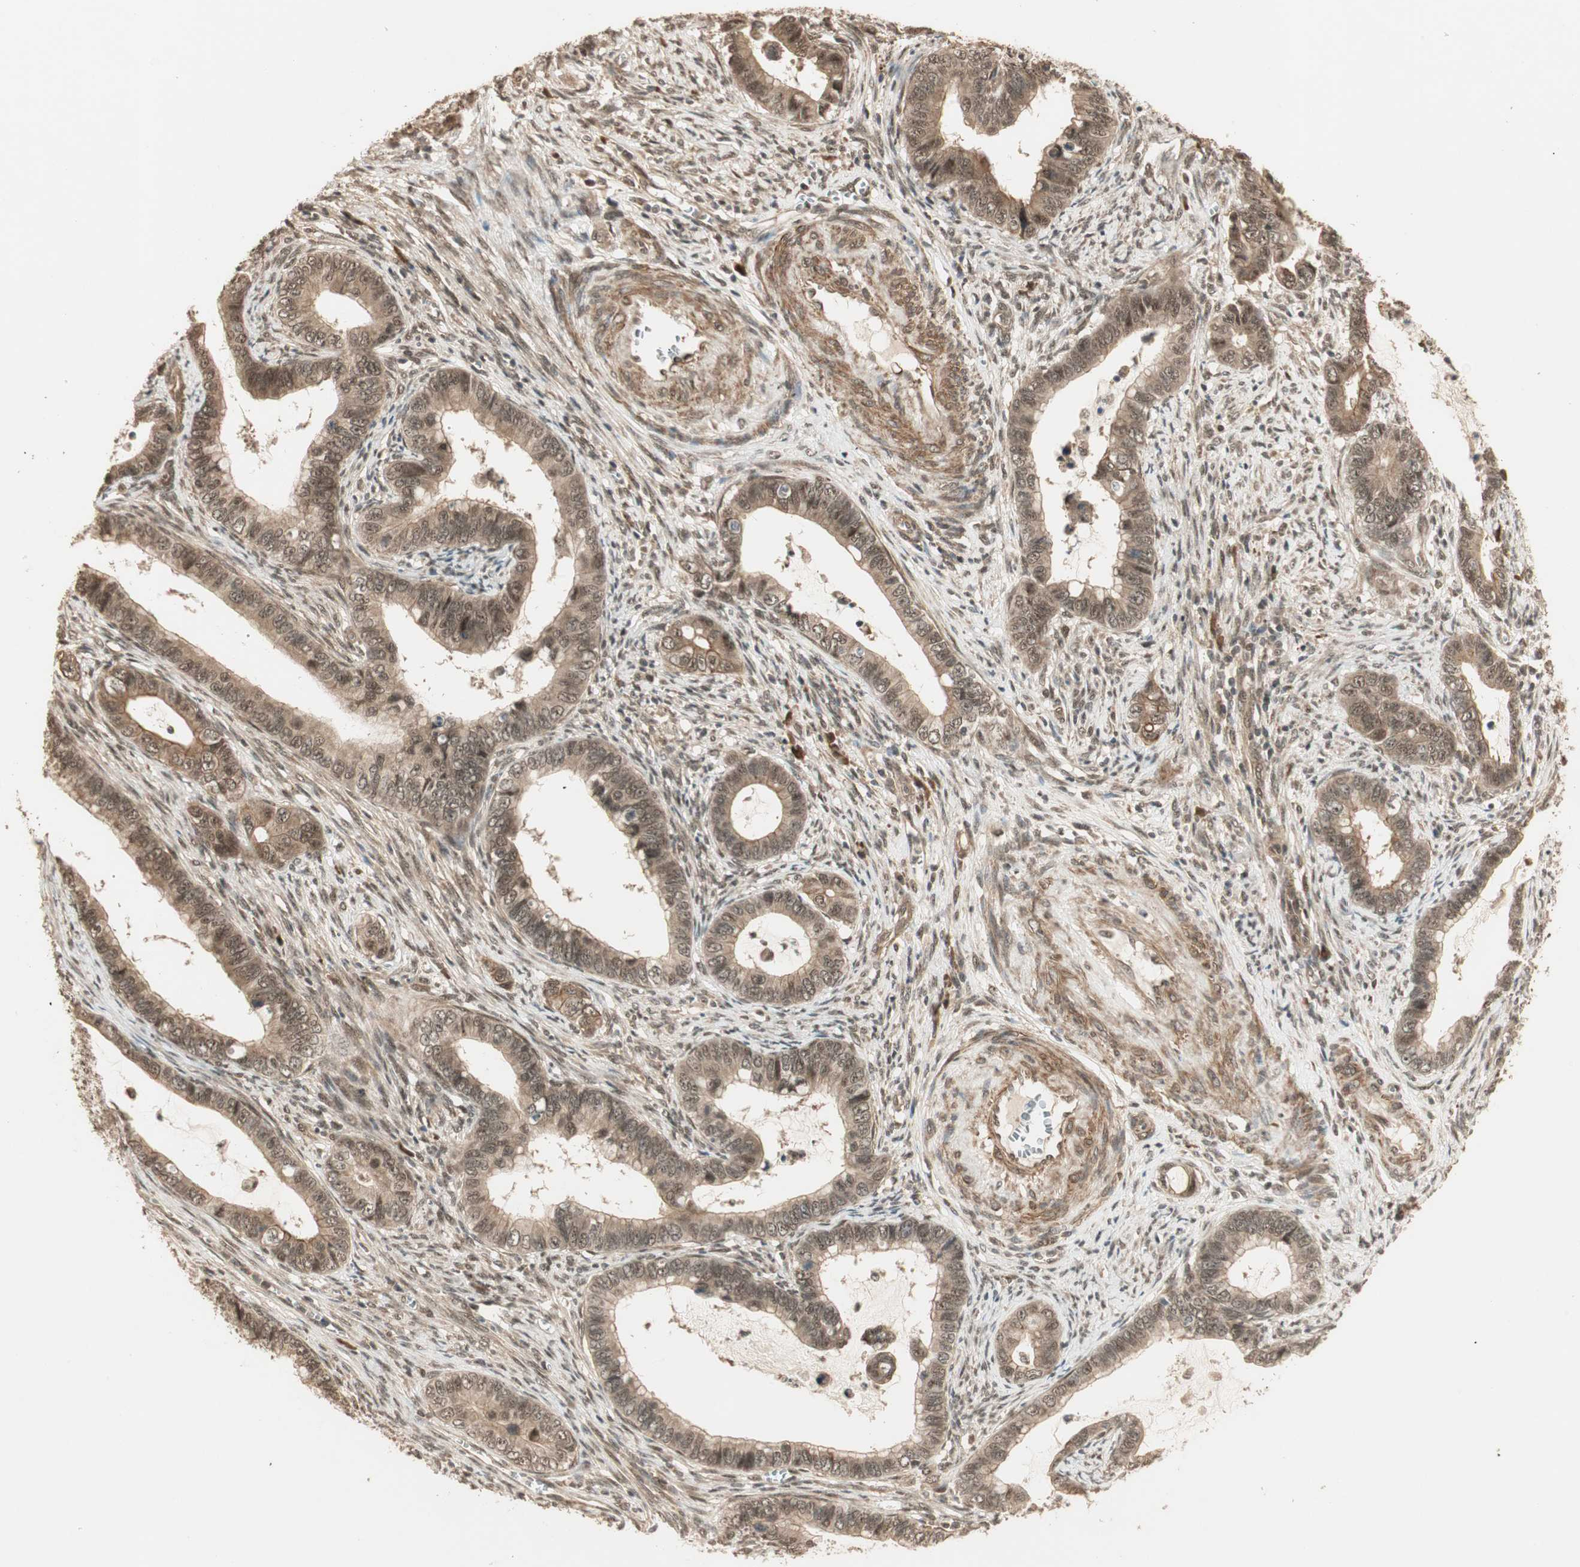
{"staining": {"intensity": "moderate", "quantity": ">75%", "location": "cytoplasmic/membranous,nuclear"}, "tissue": "cervical cancer", "cell_type": "Tumor cells", "image_type": "cancer", "snomed": [{"axis": "morphology", "description": "Adenocarcinoma, NOS"}, {"axis": "topography", "description": "Cervix"}], "caption": "Moderate cytoplasmic/membranous and nuclear expression for a protein is present in approximately >75% of tumor cells of cervical cancer using immunohistochemistry (IHC).", "gene": "ZSCAN31", "patient": {"sex": "female", "age": 44}}